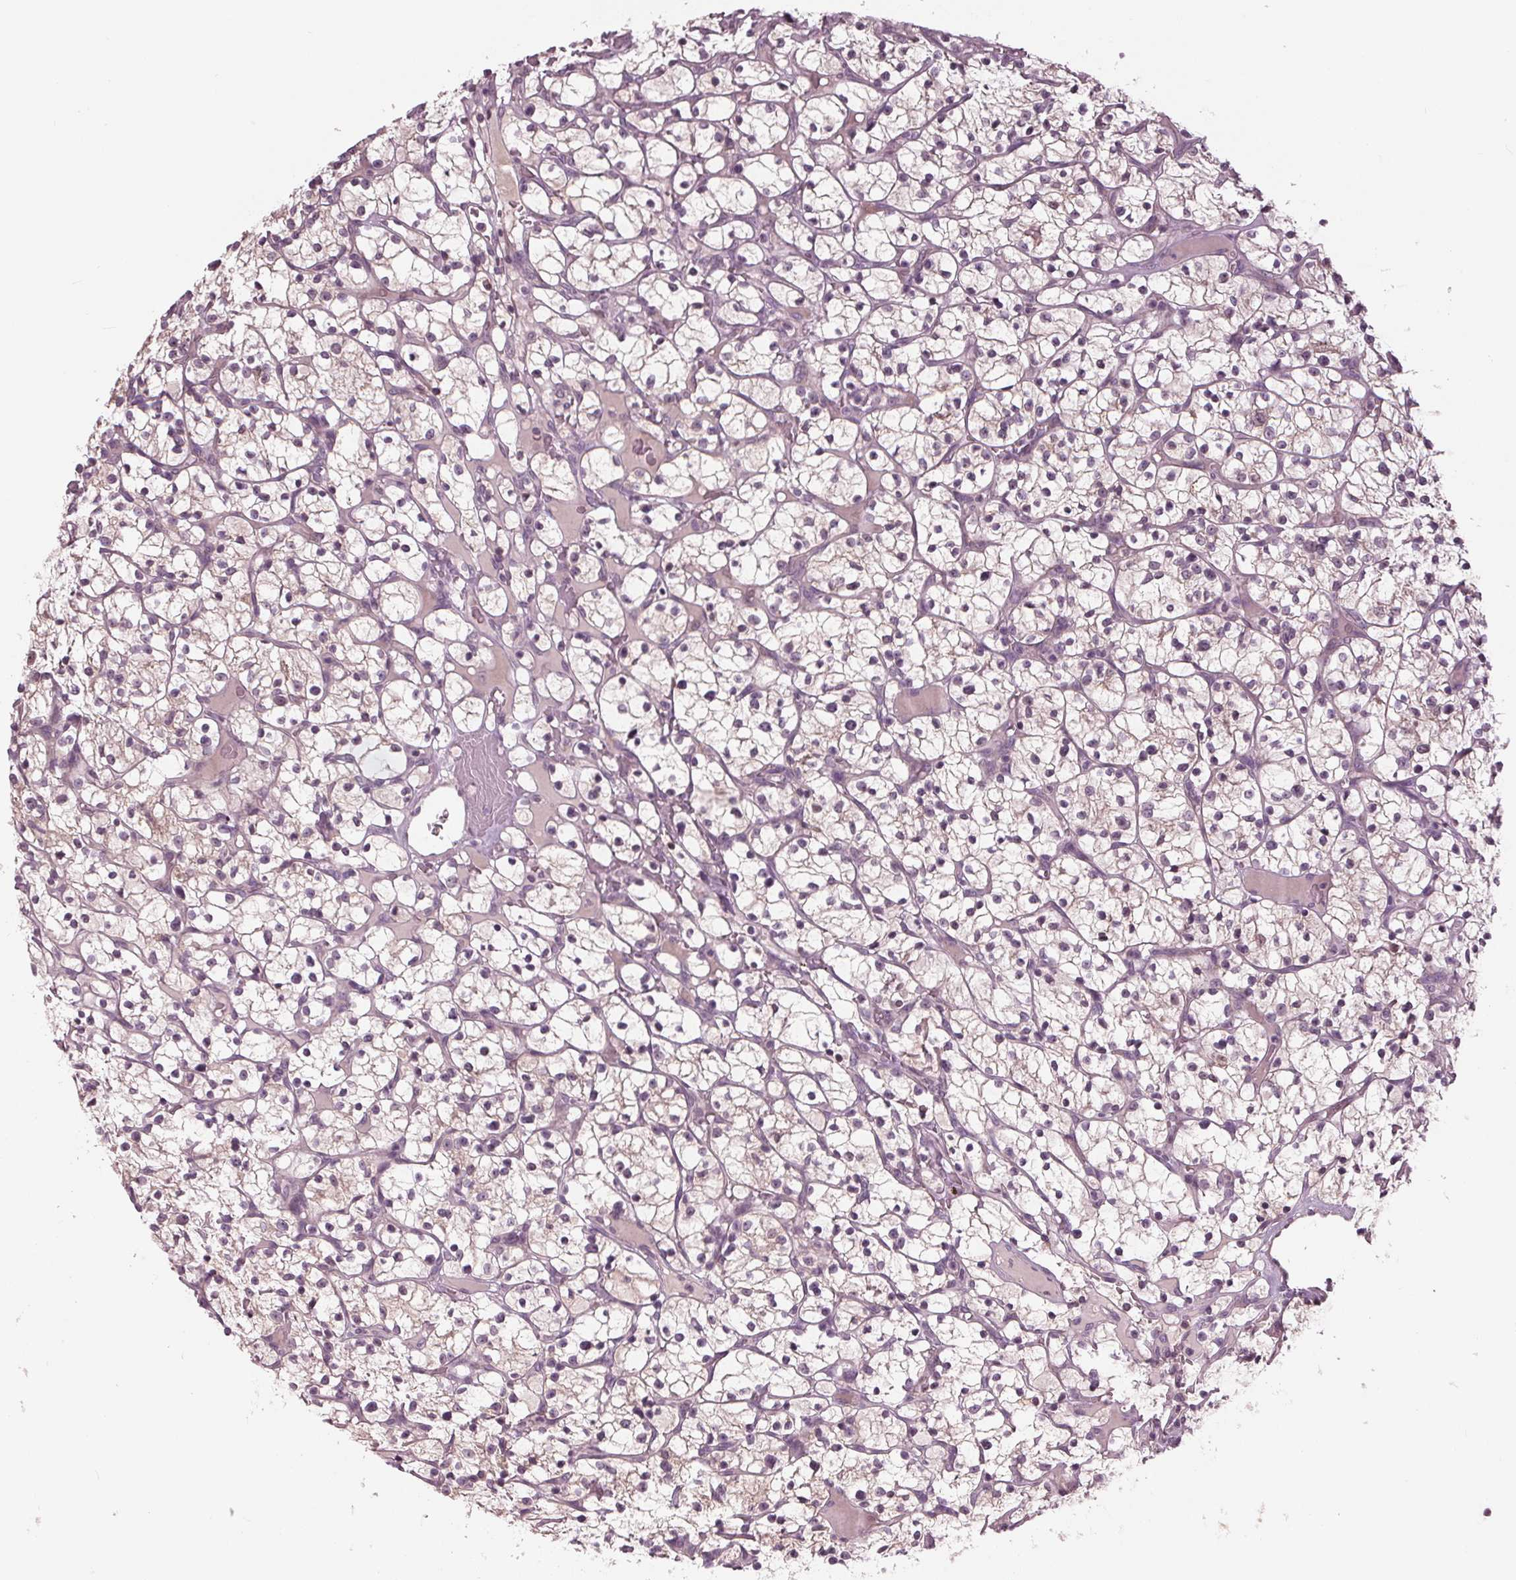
{"staining": {"intensity": "negative", "quantity": "none", "location": "none"}, "tissue": "renal cancer", "cell_type": "Tumor cells", "image_type": "cancer", "snomed": [{"axis": "morphology", "description": "Adenocarcinoma, NOS"}, {"axis": "topography", "description": "Kidney"}], "caption": "High power microscopy image of an immunohistochemistry (IHC) photomicrograph of adenocarcinoma (renal), revealing no significant staining in tumor cells. The staining is performed using DAB (3,3'-diaminobenzidine) brown chromogen with nuclei counter-stained in using hematoxylin.", "gene": "ZNF605", "patient": {"sex": "female", "age": 64}}